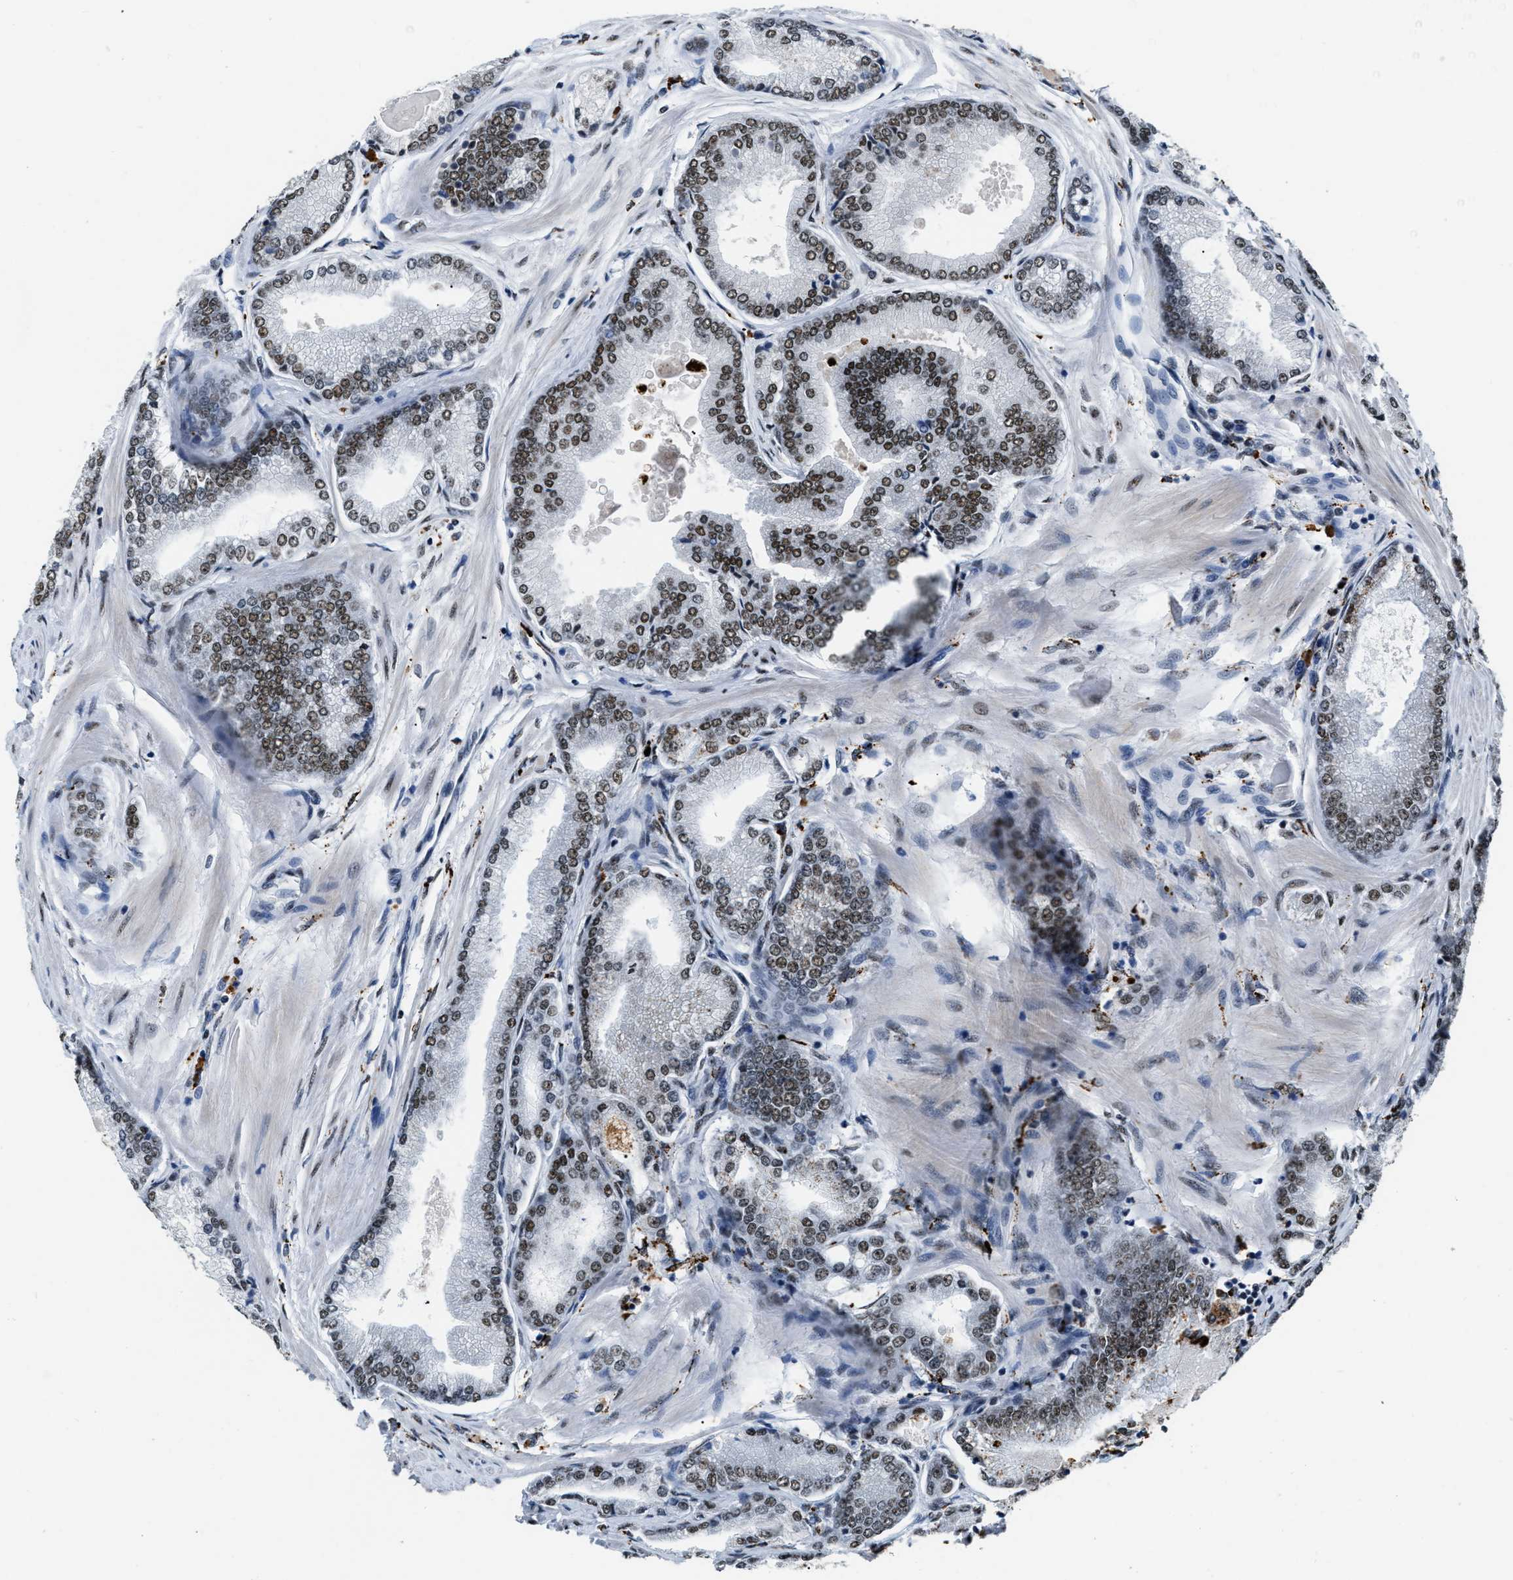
{"staining": {"intensity": "weak", "quantity": ">75%", "location": "nuclear"}, "tissue": "prostate cancer", "cell_type": "Tumor cells", "image_type": "cancer", "snomed": [{"axis": "morphology", "description": "Adenocarcinoma, High grade"}, {"axis": "topography", "description": "Prostate"}], "caption": "About >75% of tumor cells in prostate cancer reveal weak nuclear protein staining as visualized by brown immunohistochemical staining.", "gene": "NUMA1", "patient": {"sex": "male", "age": 61}}